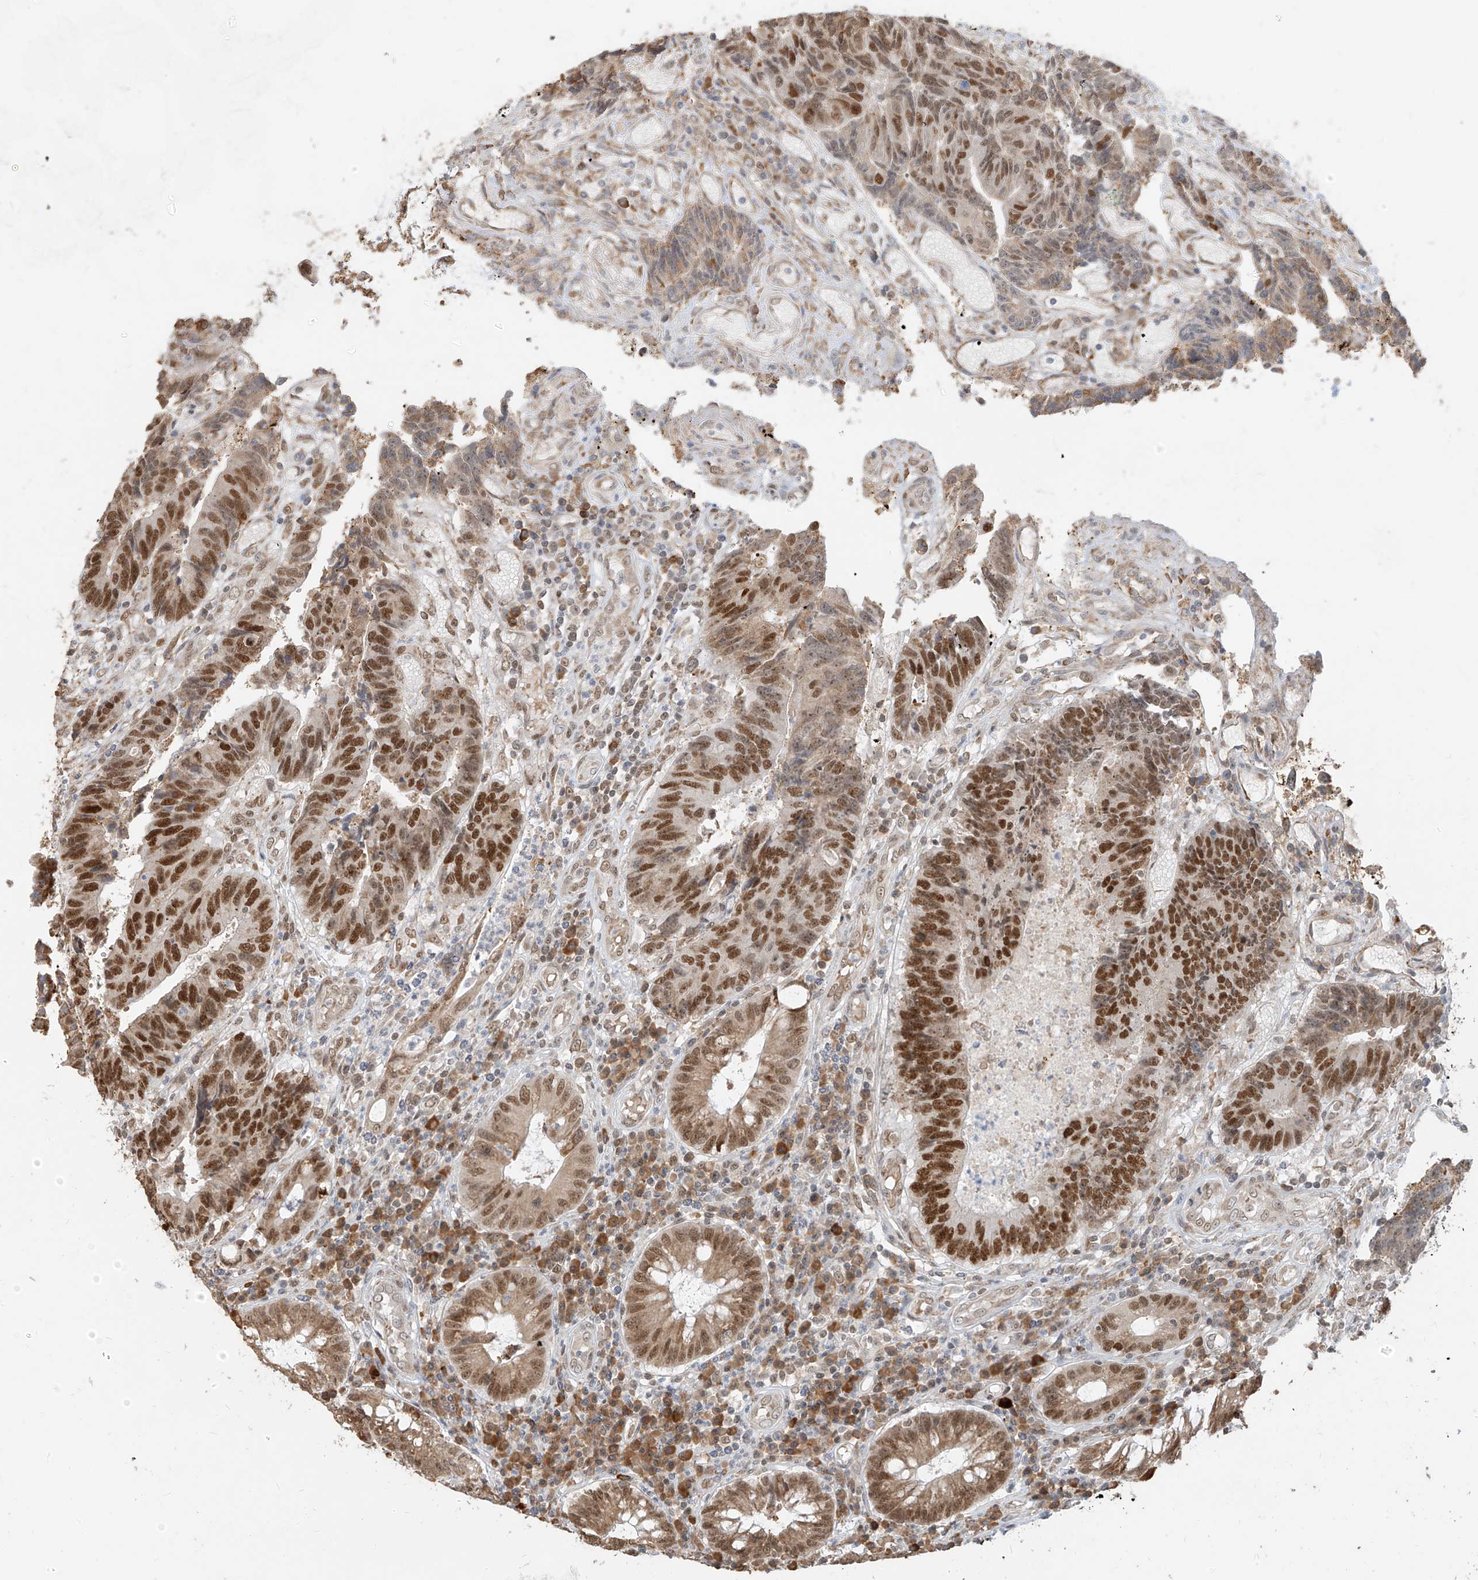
{"staining": {"intensity": "strong", "quantity": ">75%", "location": "nuclear"}, "tissue": "colorectal cancer", "cell_type": "Tumor cells", "image_type": "cancer", "snomed": [{"axis": "morphology", "description": "Adenocarcinoma, NOS"}, {"axis": "topography", "description": "Rectum"}], "caption": "IHC of human colorectal cancer (adenocarcinoma) exhibits high levels of strong nuclear positivity in approximately >75% of tumor cells. (DAB IHC, brown staining for protein, blue staining for nuclei).", "gene": "ZMYM2", "patient": {"sex": "male", "age": 84}}